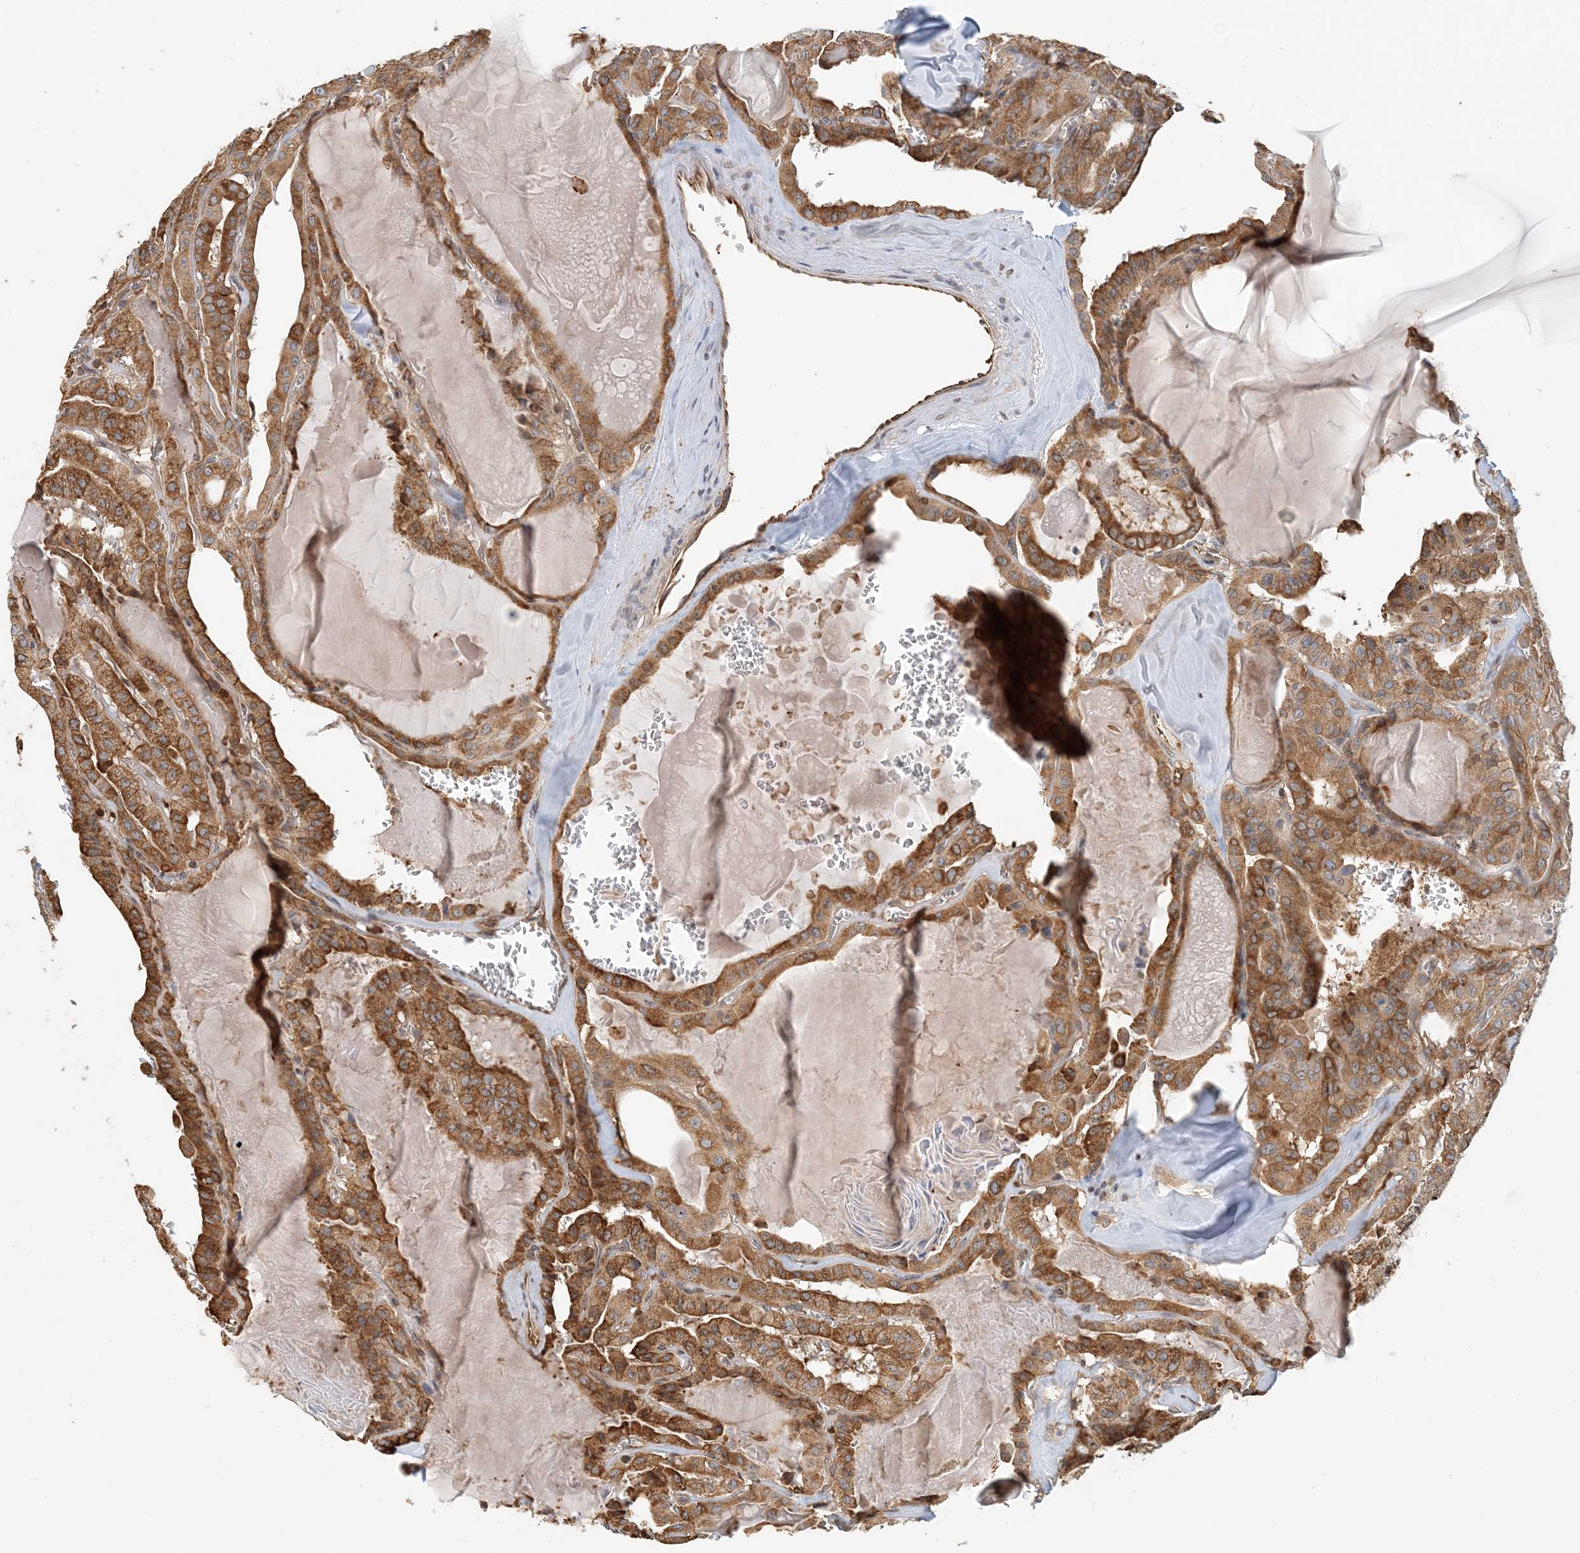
{"staining": {"intensity": "moderate", "quantity": ">75%", "location": "cytoplasmic/membranous"}, "tissue": "thyroid cancer", "cell_type": "Tumor cells", "image_type": "cancer", "snomed": [{"axis": "morphology", "description": "Papillary adenocarcinoma, NOS"}, {"axis": "topography", "description": "Thyroid gland"}], "caption": "Thyroid cancer tissue reveals moderate cytoplasmic/membranous expression in approximately >75% of tumor cells, visualized by immunohistochemistry.", "gene": "HNMT", "patient": {"sex": "male", "age": 52}}